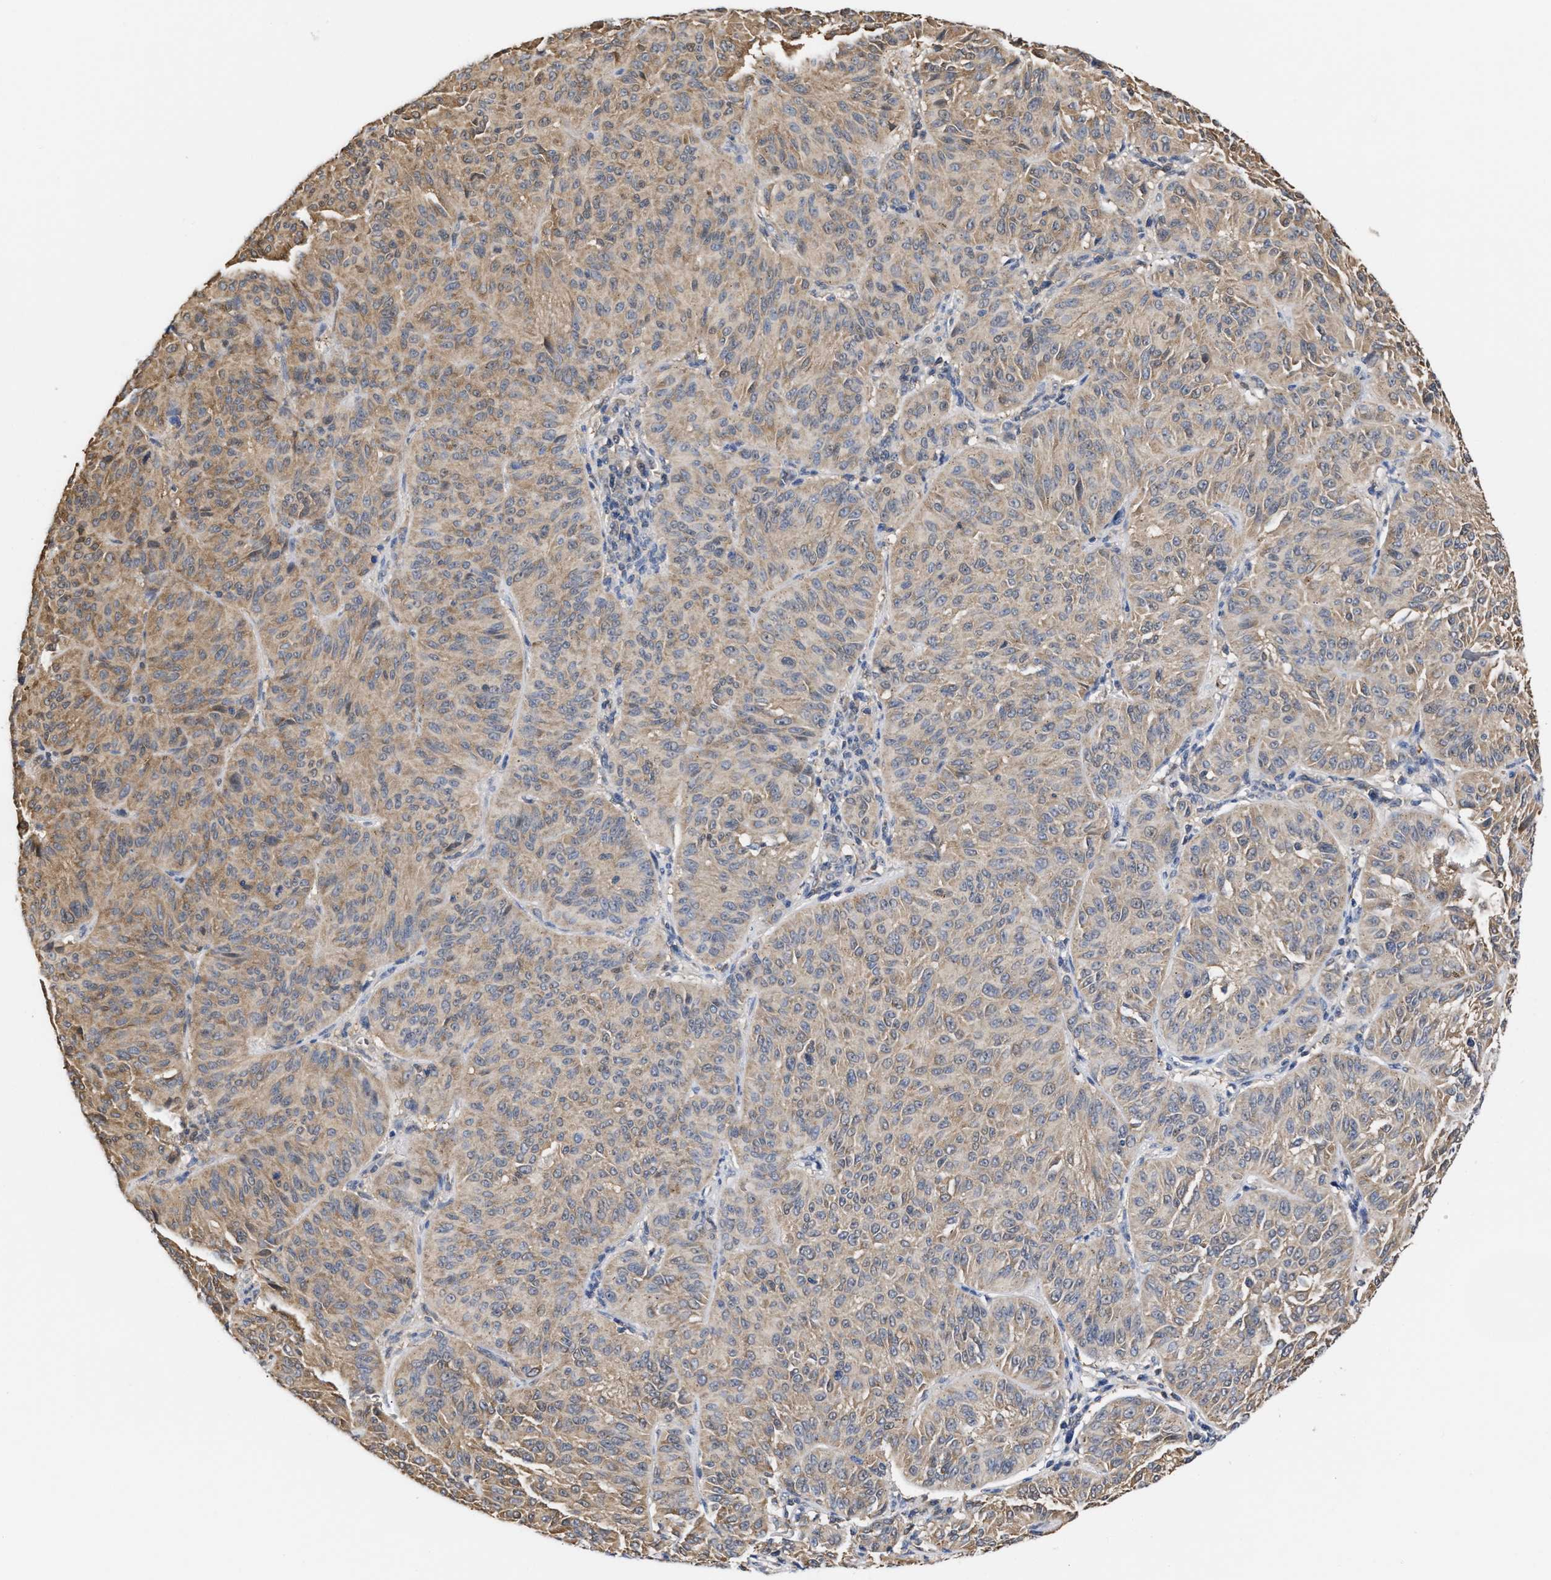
{"staining": {"intensity": "moderate", "quantity": "<25%", "location": "cytoplasmic/membranous"}, "tissue": "melanoma", "cell_type": "Tumor cells", "image_type": "cancer", "snomed": [{"axis": "morphology", "description": "Malignant melanoma, NOS"}, {"axis": "topography", "description": "Skin"}], "caption": "A high-resolution histopathology image shows IHC staining of melanoma, which exhibits moderate cytoplasmic/membranous staining in approximately <25% of tumor cells.", "gene": "KLHDC1", "patient": {"sex": "female", "age": 72}}